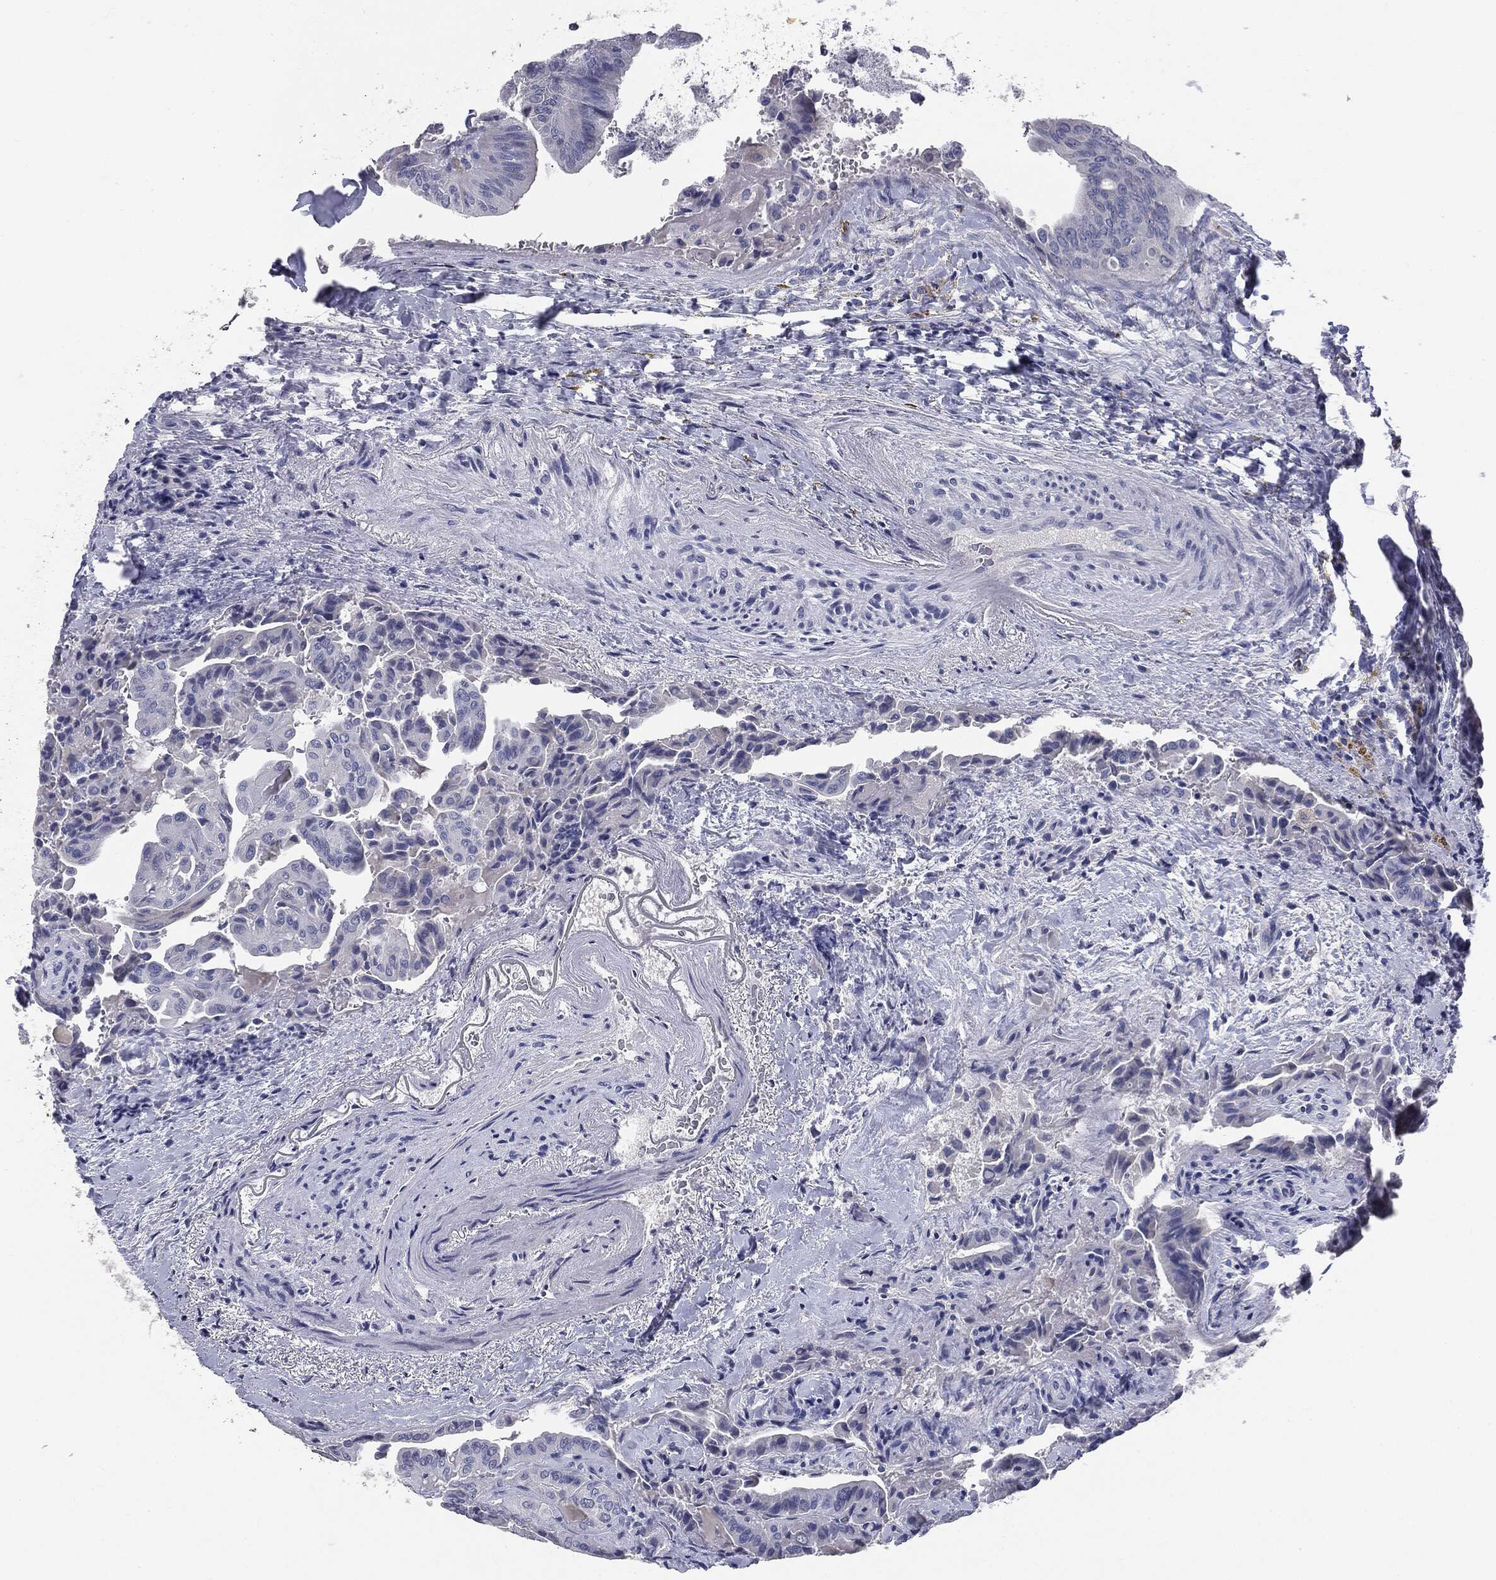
{"staining": {"intensity": "negative", "quantity": "none", "location": "none"}, "tissue": "thyroid cancer", "cell_type": "Tumor cells", "image_type": "cancer", "snomed": [{"axis": "morphology", "description": "Papillary adenocarcinoma, NOS"}, {"axis": "topography", "description": "Thyroid gland"}], "caption": "DAB immunohistochemical staining of human papillary adenocarcinoma (thyroid) demonstrates no significant staining in tumor cells. (DAB immunohistochemistry visualized using brightfield microscopy, high magnification).", "gene": "AFP", "patient": {"sex": "female", "age": 68}}